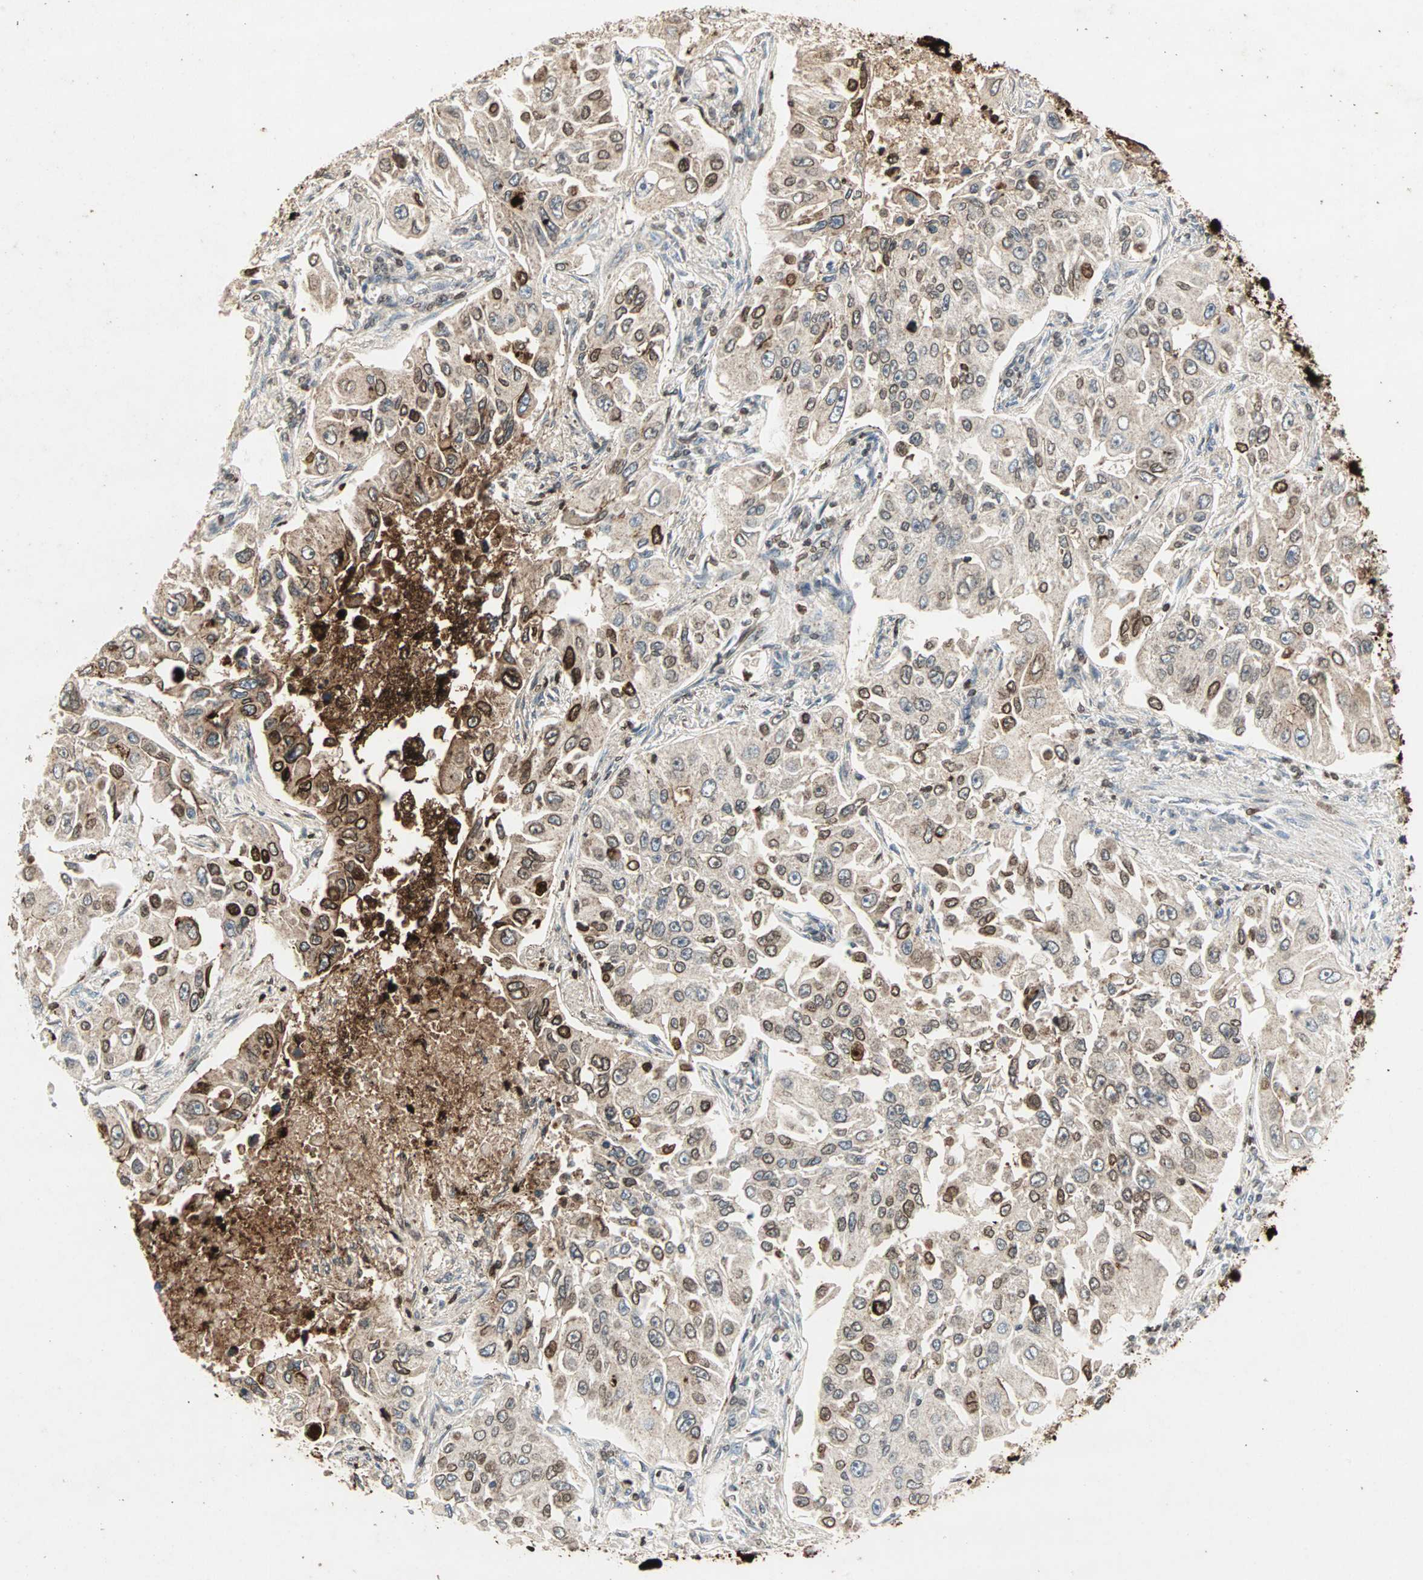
{"staining": {"intensity": "moderate", "quantity": "25%-75%", "location": "cytoplasmic/membranous,nuclear"}, "tissue": "lung cancer", "cell_type": "Tumor cells", "image_type": "cancer", "snomed": [{"axis": "morphology", "description": "Adenocarcinoma, NOS"}, {"axis": "topography", "description": "Lung"}], "caption": "The immunohistochemical stain shows moderate cytoplasmic/membranous and nuclear positivity in tumor cells of lung adenocarcinoma tissue.", "gene": "CEACAM6", "patient": {"sex": "male", "age": 84}}